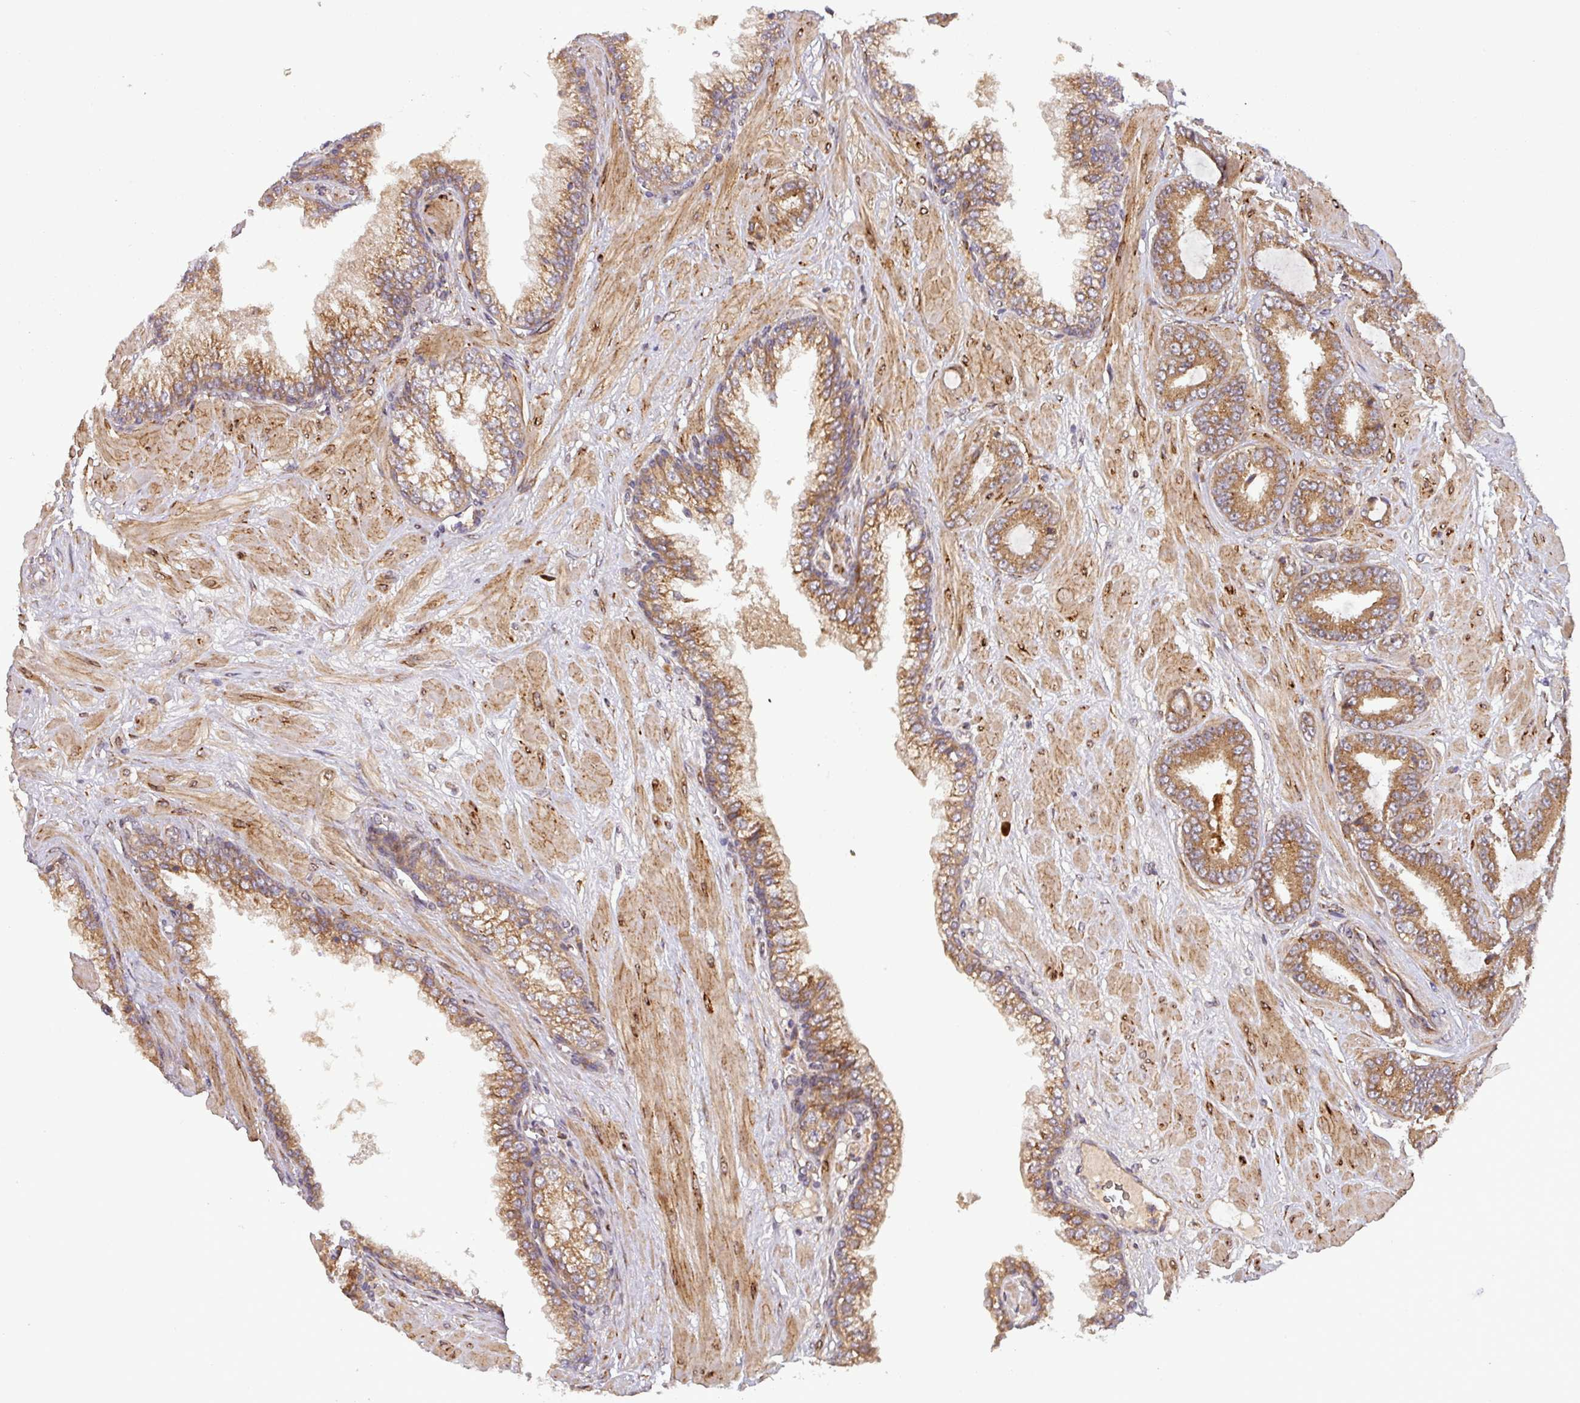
{"staining": {"intensity": "moderate", "quantity": ">75%", "location": "cytoplasmic/membranous"}, "tissue": "prostate cancer", "cell_type": "Tumor cells", "image_type": "cancer", "snomed": [{"axis": "morphology", "description": "Adenocarcinoma, Low grade"}, {"axis": "topography", "description": "Prostate"}], "caption": "Tumor cells show medium levels of moderate cytoplasmic/membranous positivity in about >75% of cells in human prostate low-grade adenocarcinoma.", "gene": "ART1", "patient": {"sex": "male", "age": 57}}